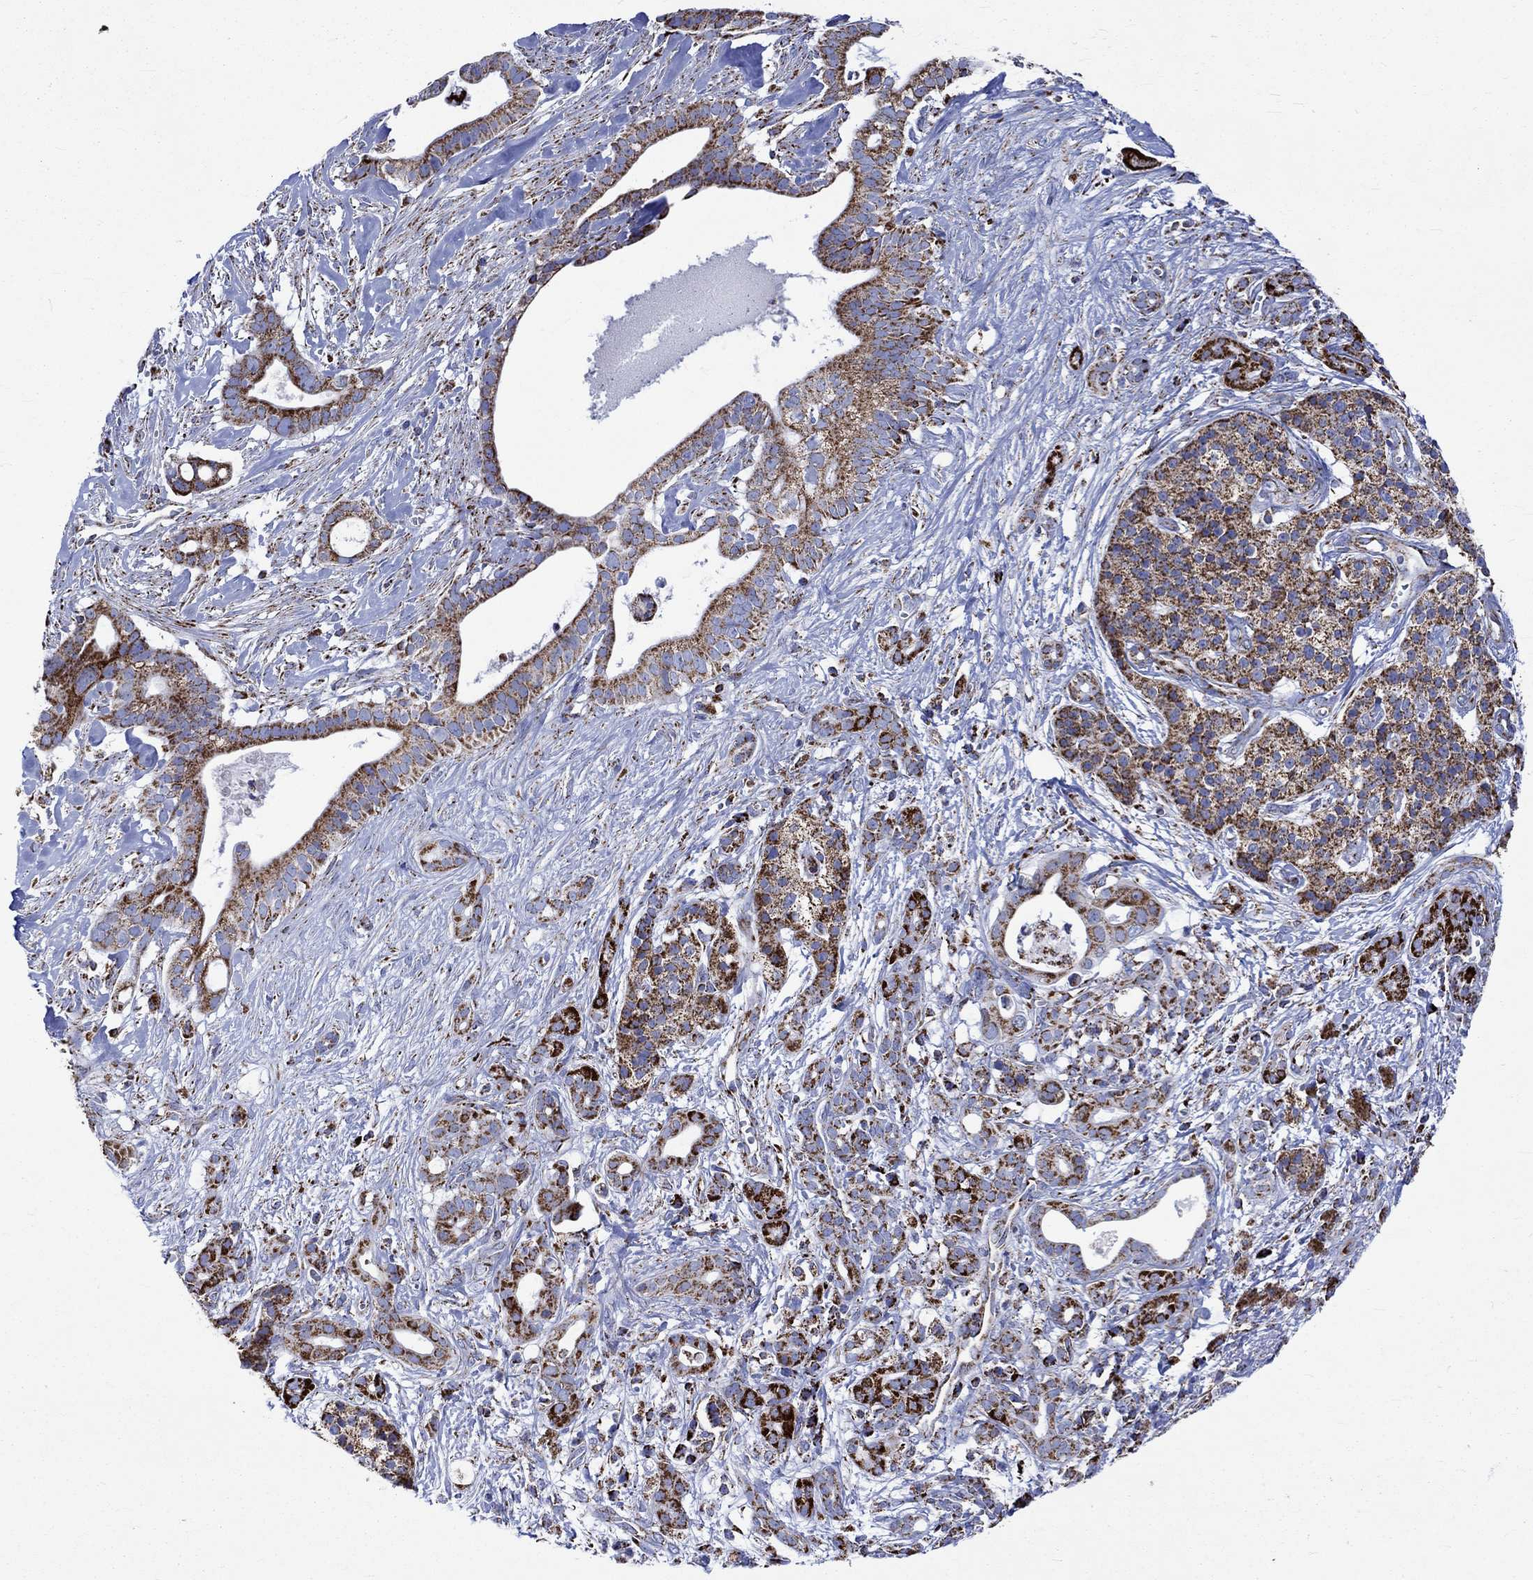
{"staining": {"intensity": "strong", "quantity": ">75%", "location": "cytoplasmic/membranous"}, "tissue": "pancreatic cancer", "cell_type": "Tumor cells", "image_type": "cancer", "snomed": [{"axis": "morphology", "description": "Adenocarcinoma, NOS"}, {"axis": "topography", "description": "Pancreas"}], "caption": "About >75% of tumor cells in human pancreatic cancer (adenocarcinoma) demonstrate strong cytoplasmic/membranous protein staining as visualized by brown immunohistochemical staining.", "gene": "RCE1", "patient": {"sex": "male", "age": 61}}